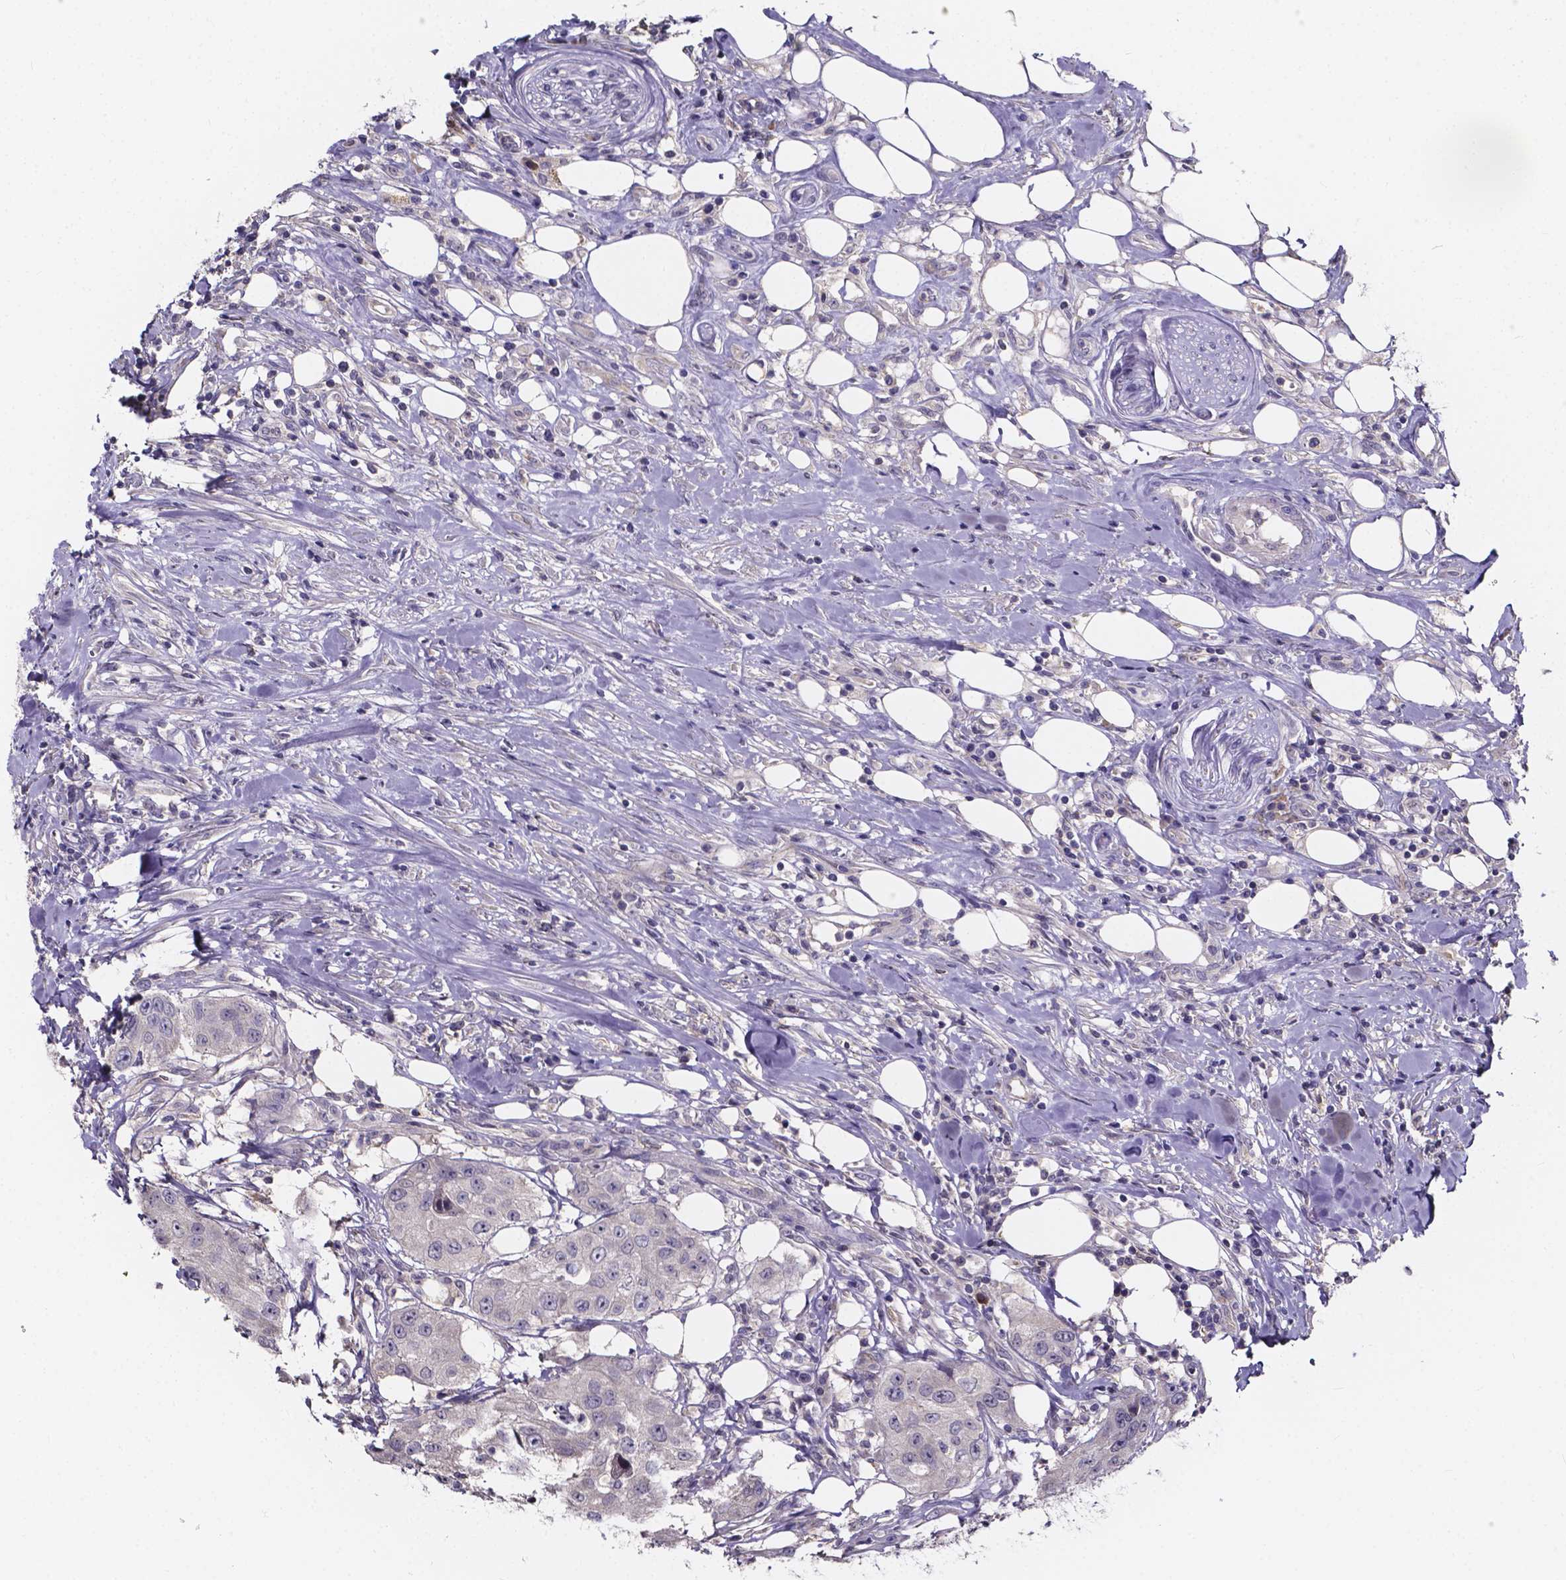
{"staining": {"intensity": "negative", "quantity": "none", "location": "none"}, "tissue": "urothelial cancer", "cell_type": "Tumor cells", "image_type": "cancer", "snomed": [{"axis": "morphology", "description": "Urothelial carcinoma, High grade"}, {"axis": "topography", "description": "Urinary bladder"}], "caption": "This is an immunohistochemistry histopathology image of urothelial cancer. There is no expression in tumor cells.", "gene": "SPOCD1", "patient": {"sex": "male", "age": 79}}